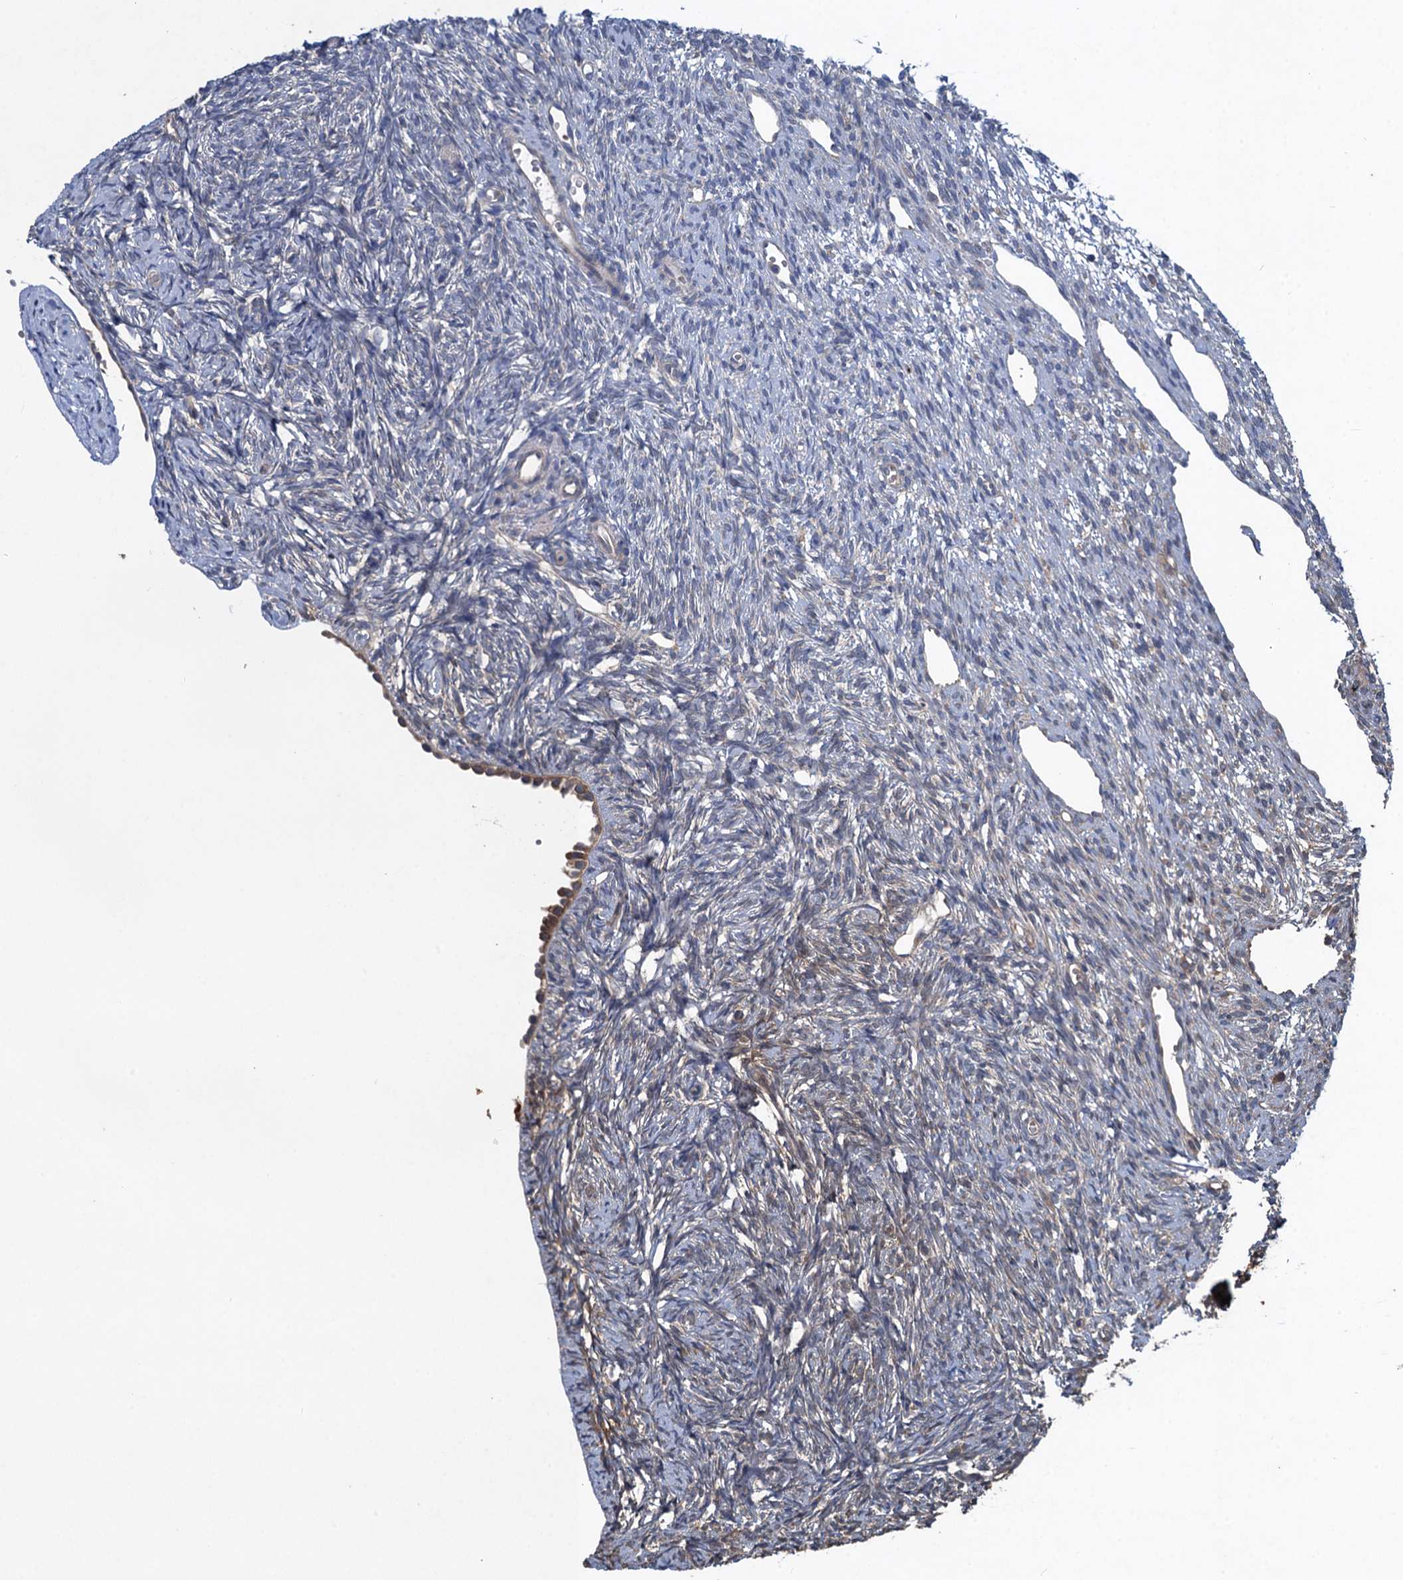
{"staining": {"intensity": "negative", "quantity": "none", "location": "none"}, "tissue": "ovary", "cell_type": "Ovarian stroma cells", "image_type": "normal", "snomed": [{"axis": "morphology", "description": "Normal tissue, NOS"}, {"axis": "topography", "description": "Ovary"}], "caption": "Immunohistochemistry (IHC) of benign ovary displays no expression in ovarian stroma cells.", "gene": "SNAP29", "patient": {"sex": "female", "age": 51}}